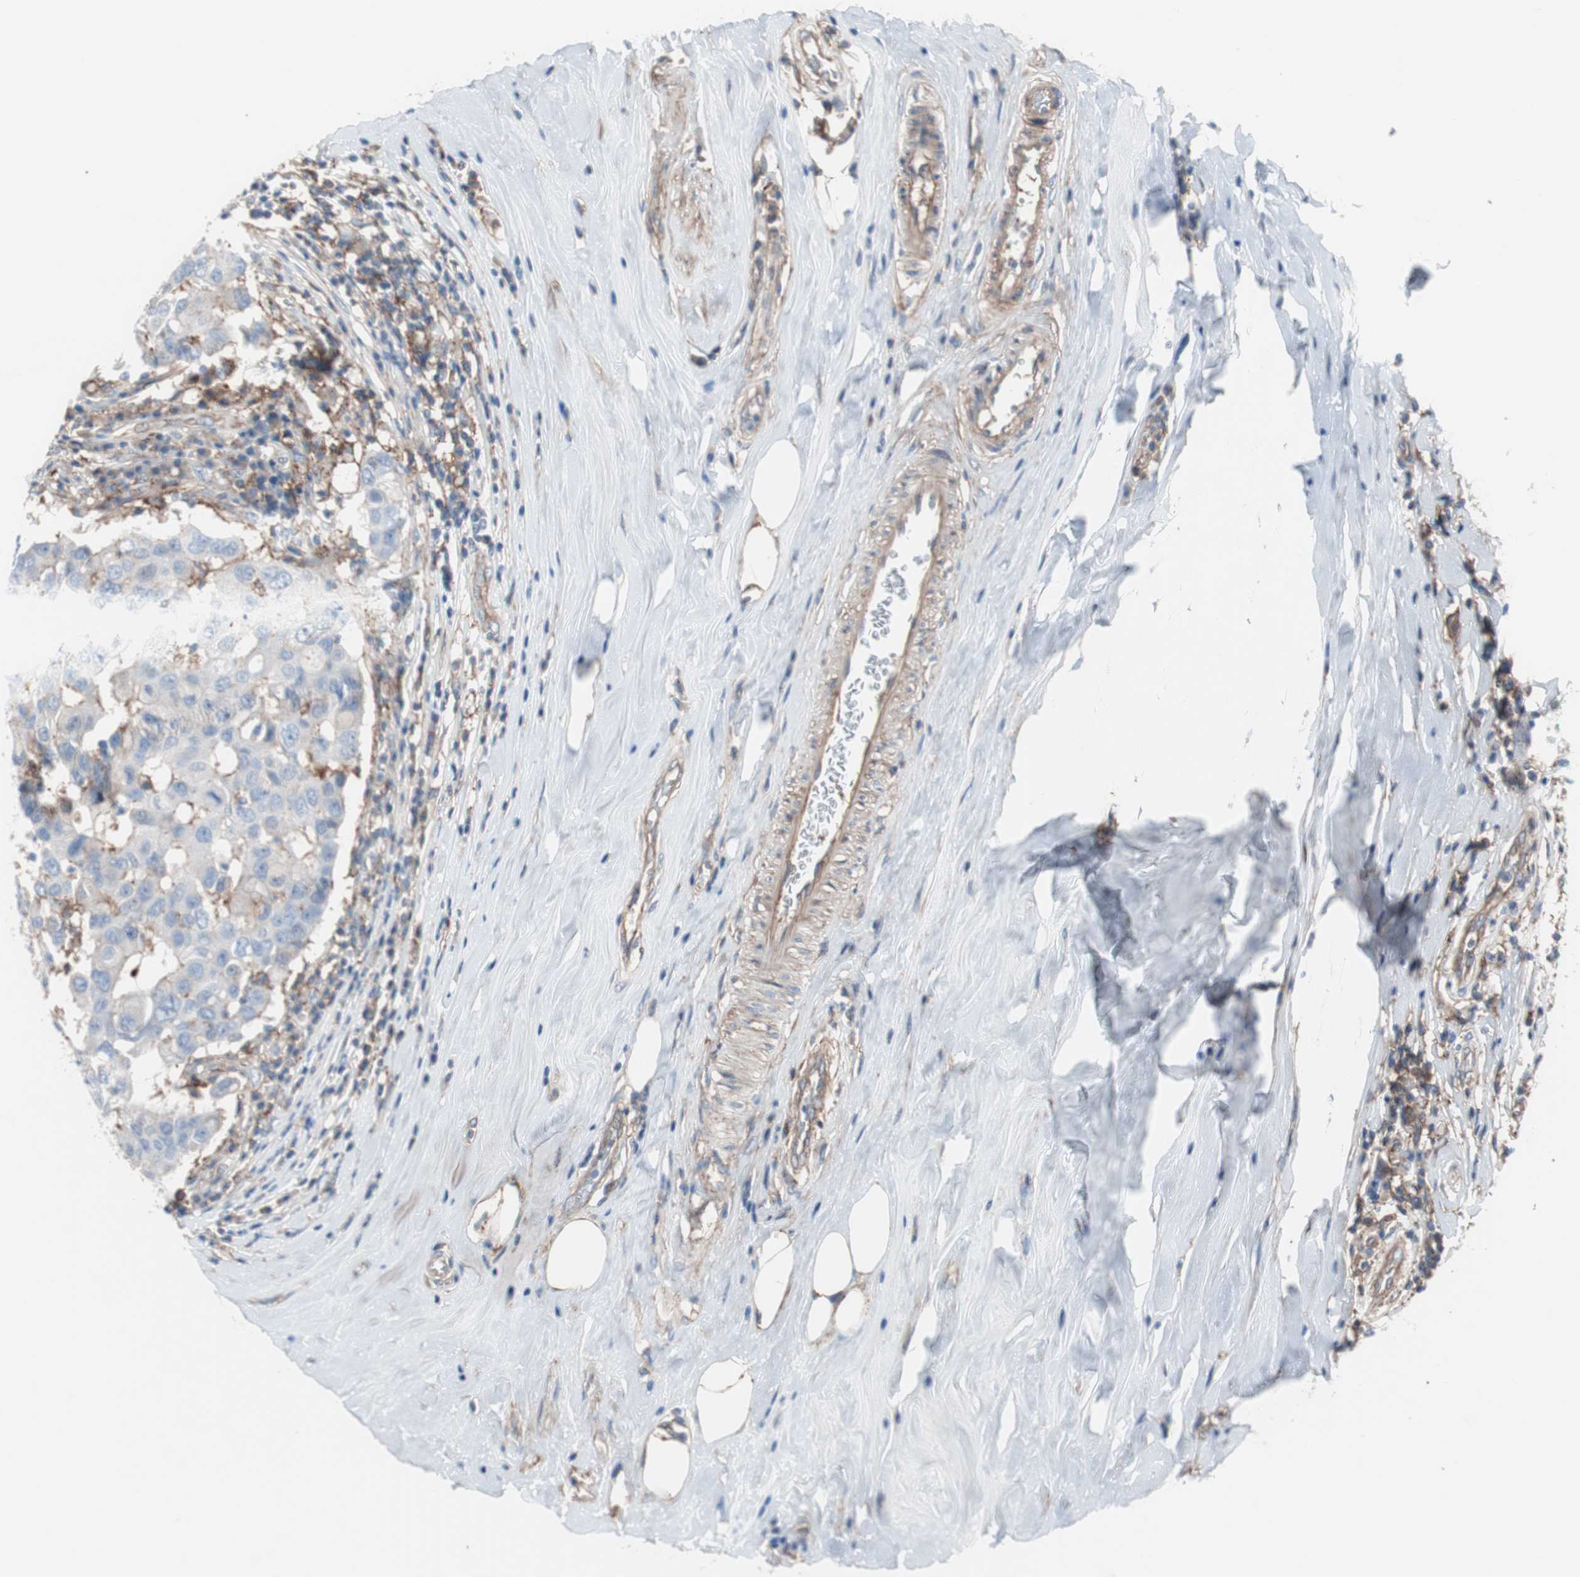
{"staining": {"intensity": "negative", "quantity": "none", "location": "none"}, "tissue": "breast cancer", "cell_type": "Tumor cells", "image_type": "cancer", "snomed": [{"axis": "morphology", "description": "Duct carcinoma"}, {"axis": "topography", "description": "Breast"}], "caption": "A micrograph of breast infiltrating ductal carcinoma stained for a protein shows no brown staining in tumor cells.", "gene": "CD81", "patient": {"sex": "female", "age": 27}}